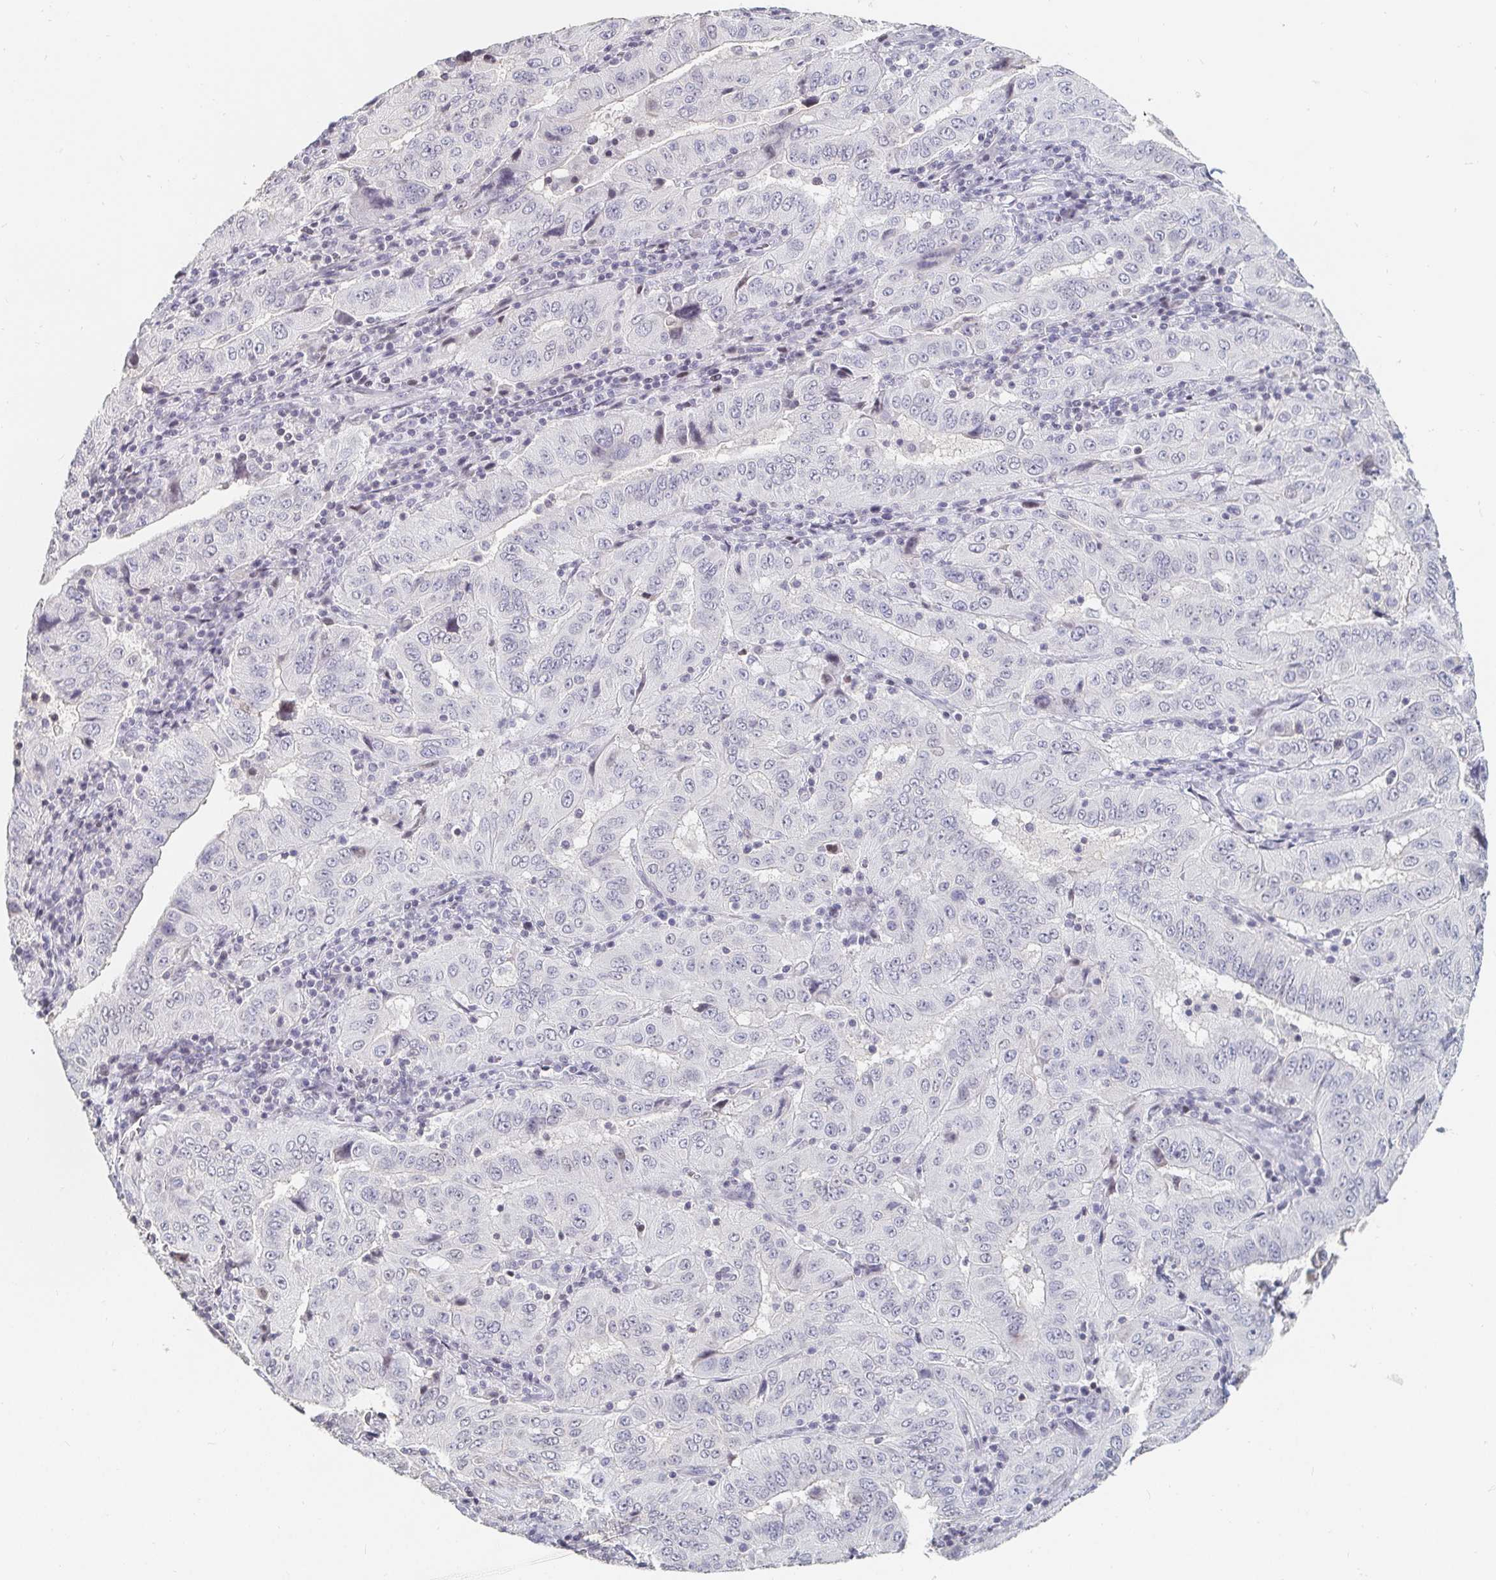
{"staining": {"intensity": "negative", "quantity": "none", "location": "none"}, "tissue": "pancreatic cancer", "cell_type": "Tumor cells", "image_type": "cancer", "snomed": [{"axis": "morphology", "description": "Adenocarcinoma, NOS"}, {"axis": "topography", "description": "Pancreas"}], "caption": "Photomicrograph shows no significant protein staining in tumor cells of pancreatic adenocarcinoma.", "gene": "NME9", "patient": {"sex": "male", "age": 63}}